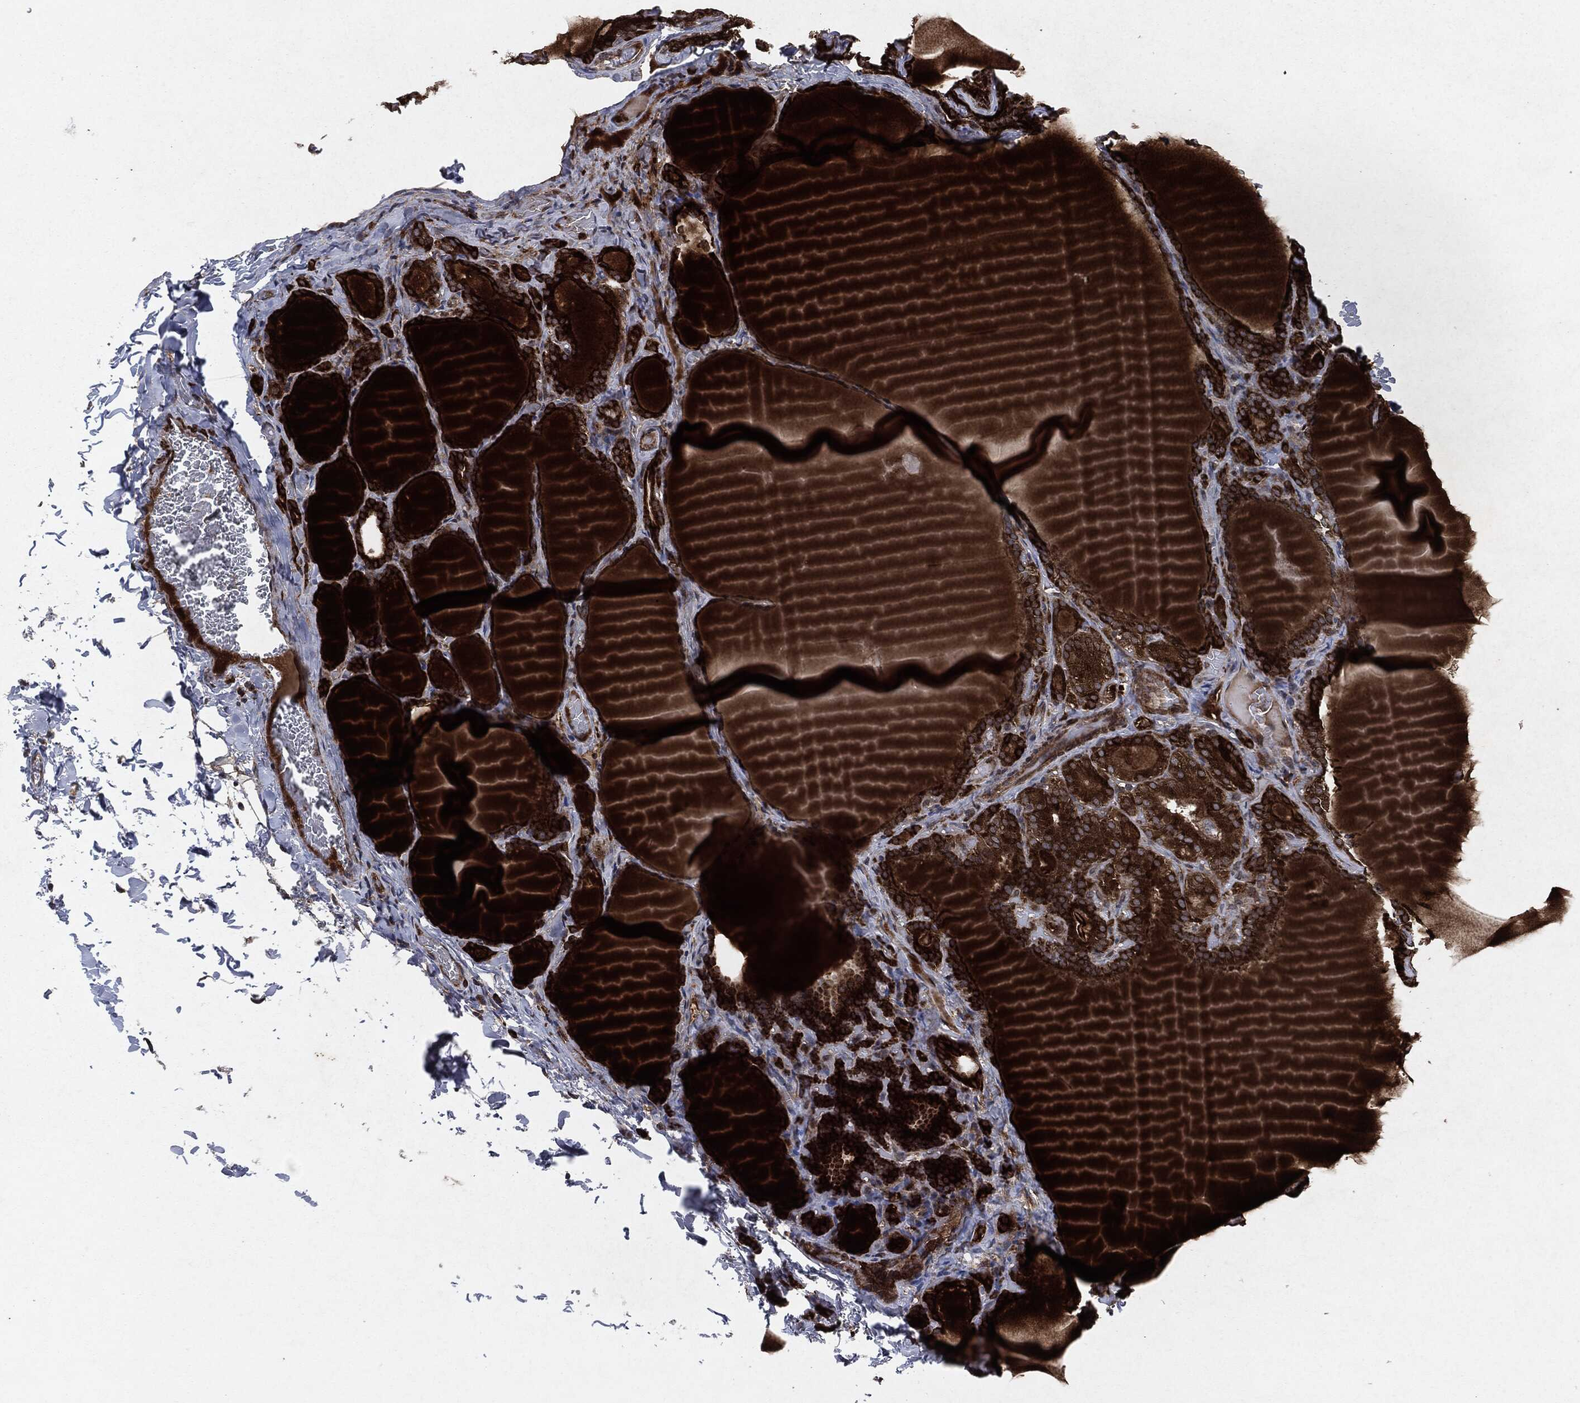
{"staining": {"intensity": "strong", "quantity": ">75%", "location": "cytoplasmic/membranous"}, "tissue": "thyroid gland", "cell_type": "Glandular cells", "image_type": "normal", "snomed": [{"axis": "morphology", "description": "Normal tissue, NOS"}, {"axis": "morphology", "description": "Hyperplasia, NOS"}, {"axis": "topography", "description": "Thyroid gland"}], "caption": "Immunohistochemistry (IHC) image of normal thyroid gland: human thyroid gland stained using IHC exhibits high levels of strong protein expression localized specifically in the cytoplasmic/membranous of glandular cells, appearing as a cytoplasmic/membranous brown color.", "gene": "RAF1", "patient": {"sex": "female", "age": 27}}